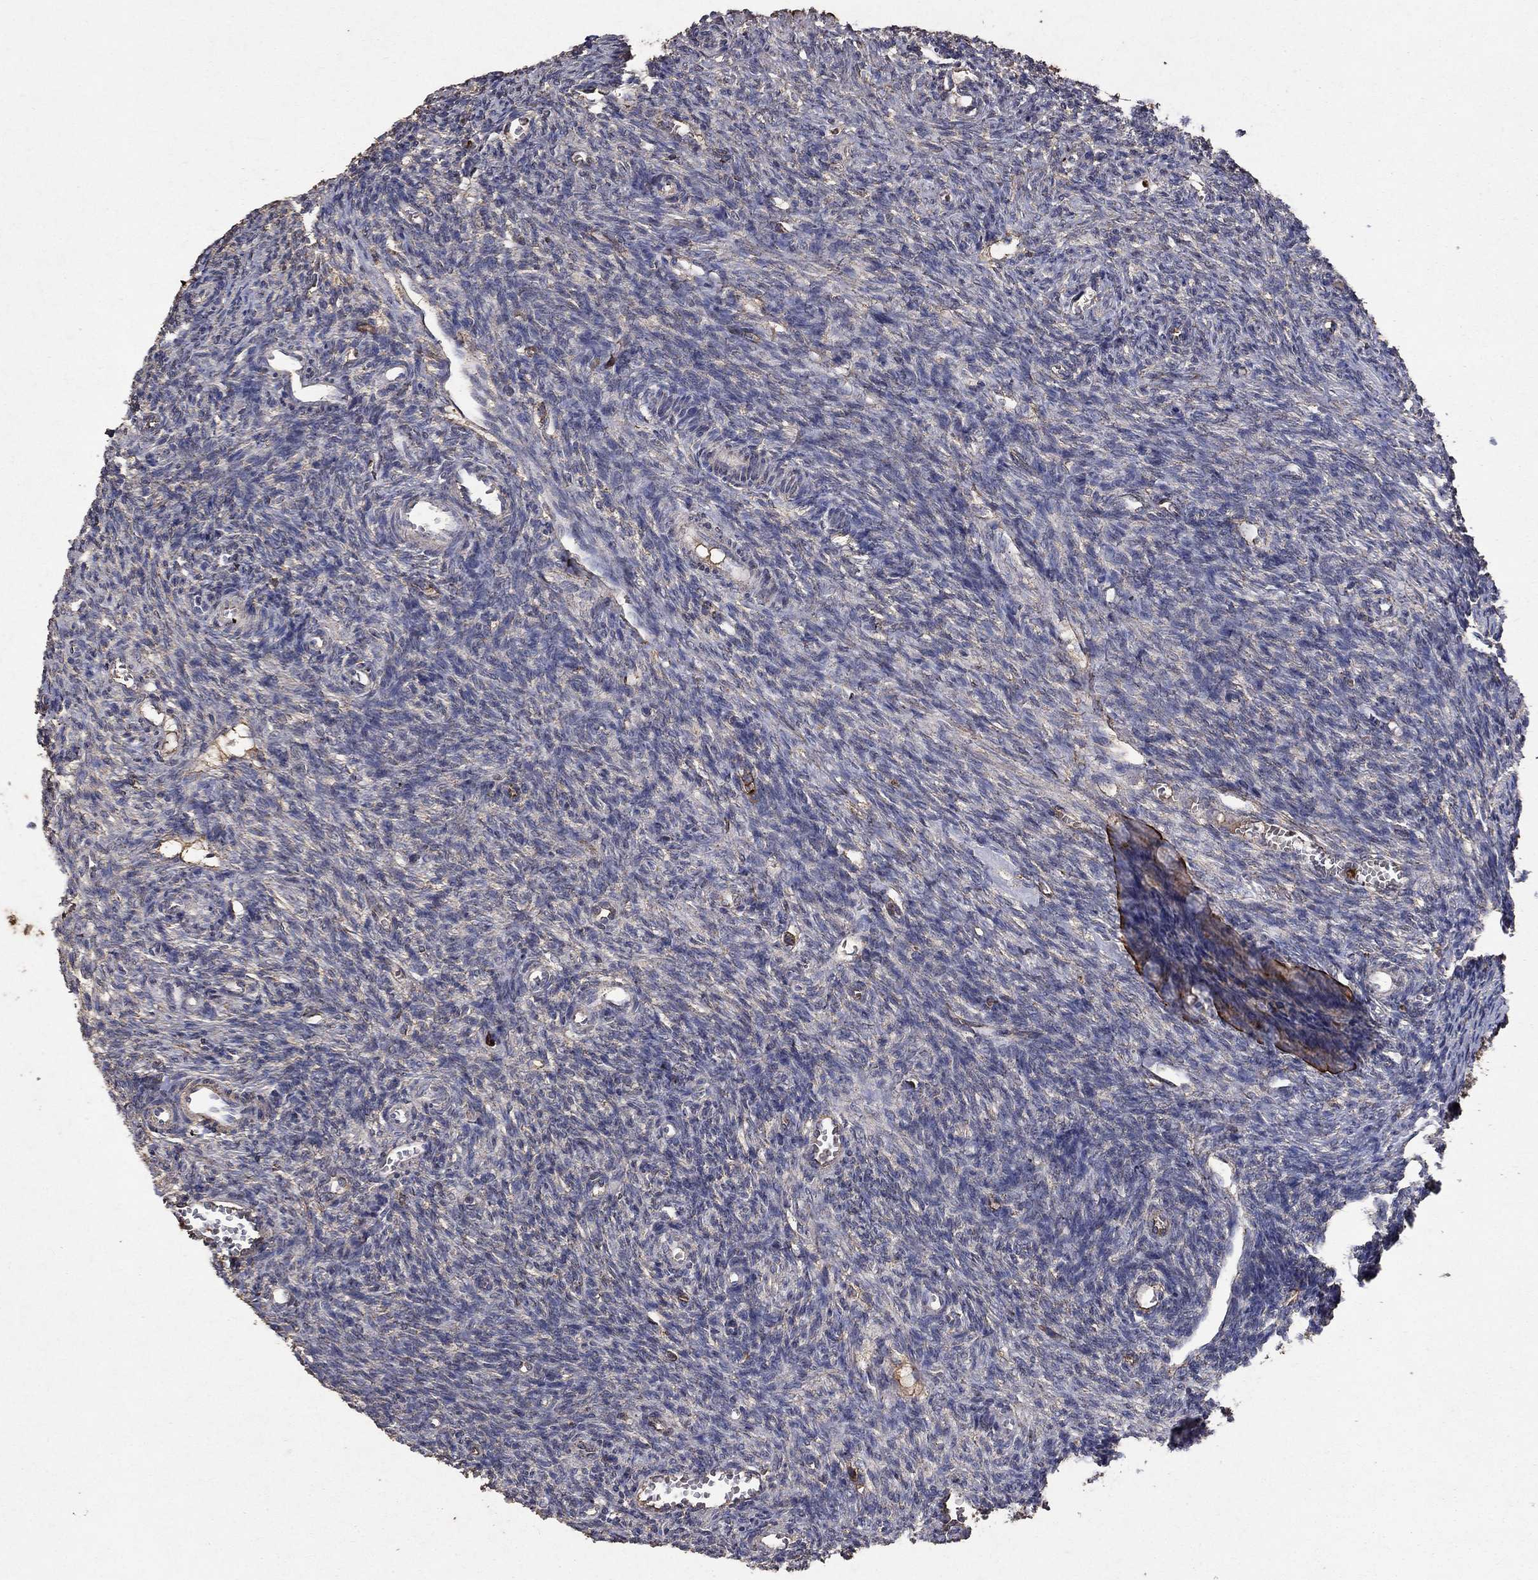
{"staining": {"intensity": "moderate", "quantity": "25%-75%", "location": "cytoplasmic/membranous"}, "tissue": "ovary", "cell_type": "Follicle cells", "image_type": "normal", "snomed": [{"axis": "morphology", "description": "Normal tissue, NOS"}, {"axis": "topography", "description": "Ovary"}], "caption": "Immunohistochemistry of unremarkable ovary exhibits medium levels of moderate cytoplasmic/membranous expression in about 25%-75% of follicle cells.", "gene": "CD24", "patient": {"sex": "female", "age": 27}}